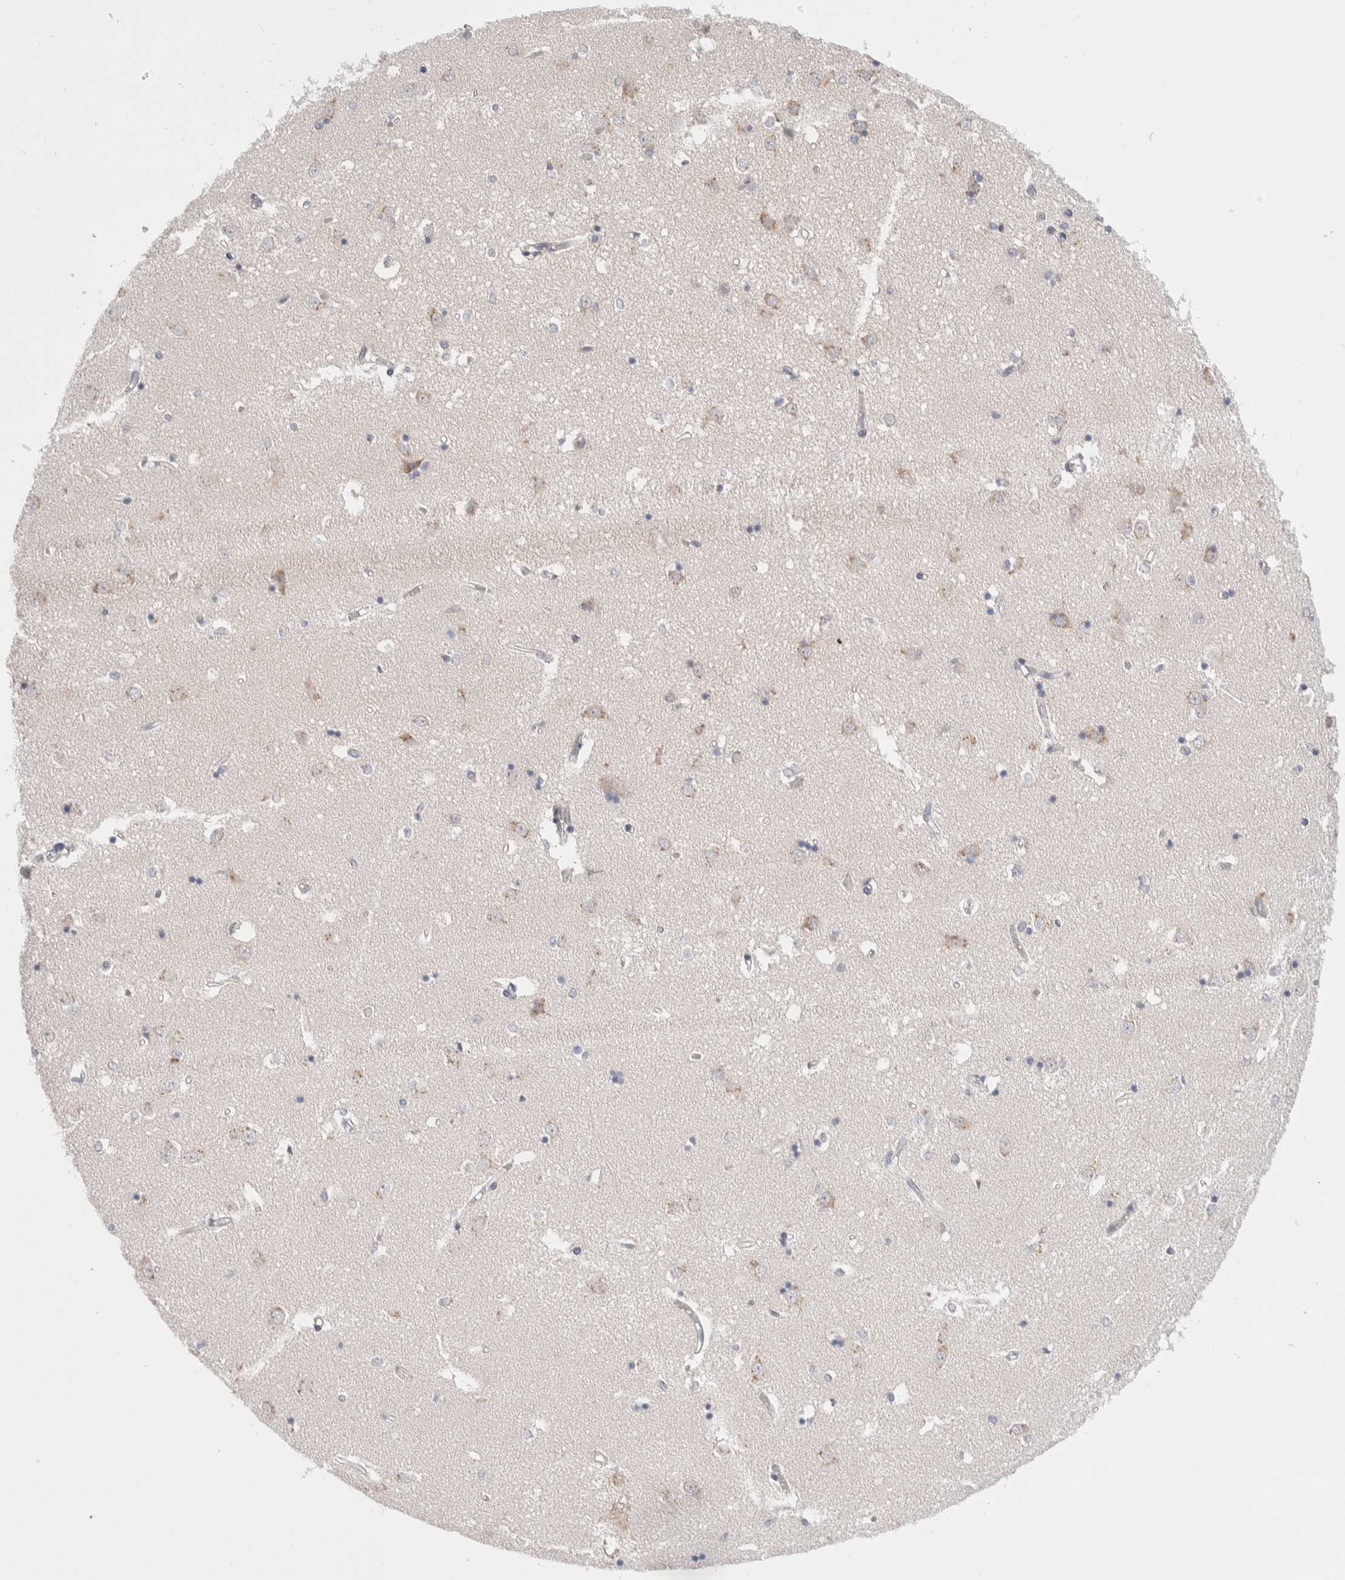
{"staining": {"intensity": "negative", "quantity": "none", "location": "none"}, "tissue": "caudate", "cell_type": "Glial cells", "image_type": "normal", "snomed": [{"axis": "morphology", "description": "Normal tissue, NOS"}, {"axis": "topography", "description": "Lateral ventricle wall"}], "caption": "IHC image of normal human caudate stained for a protein (brown), which demonstrates no staining in glial cells.", "gene": "C1orf112", "patient": {"sex": "male", "age": 45}}